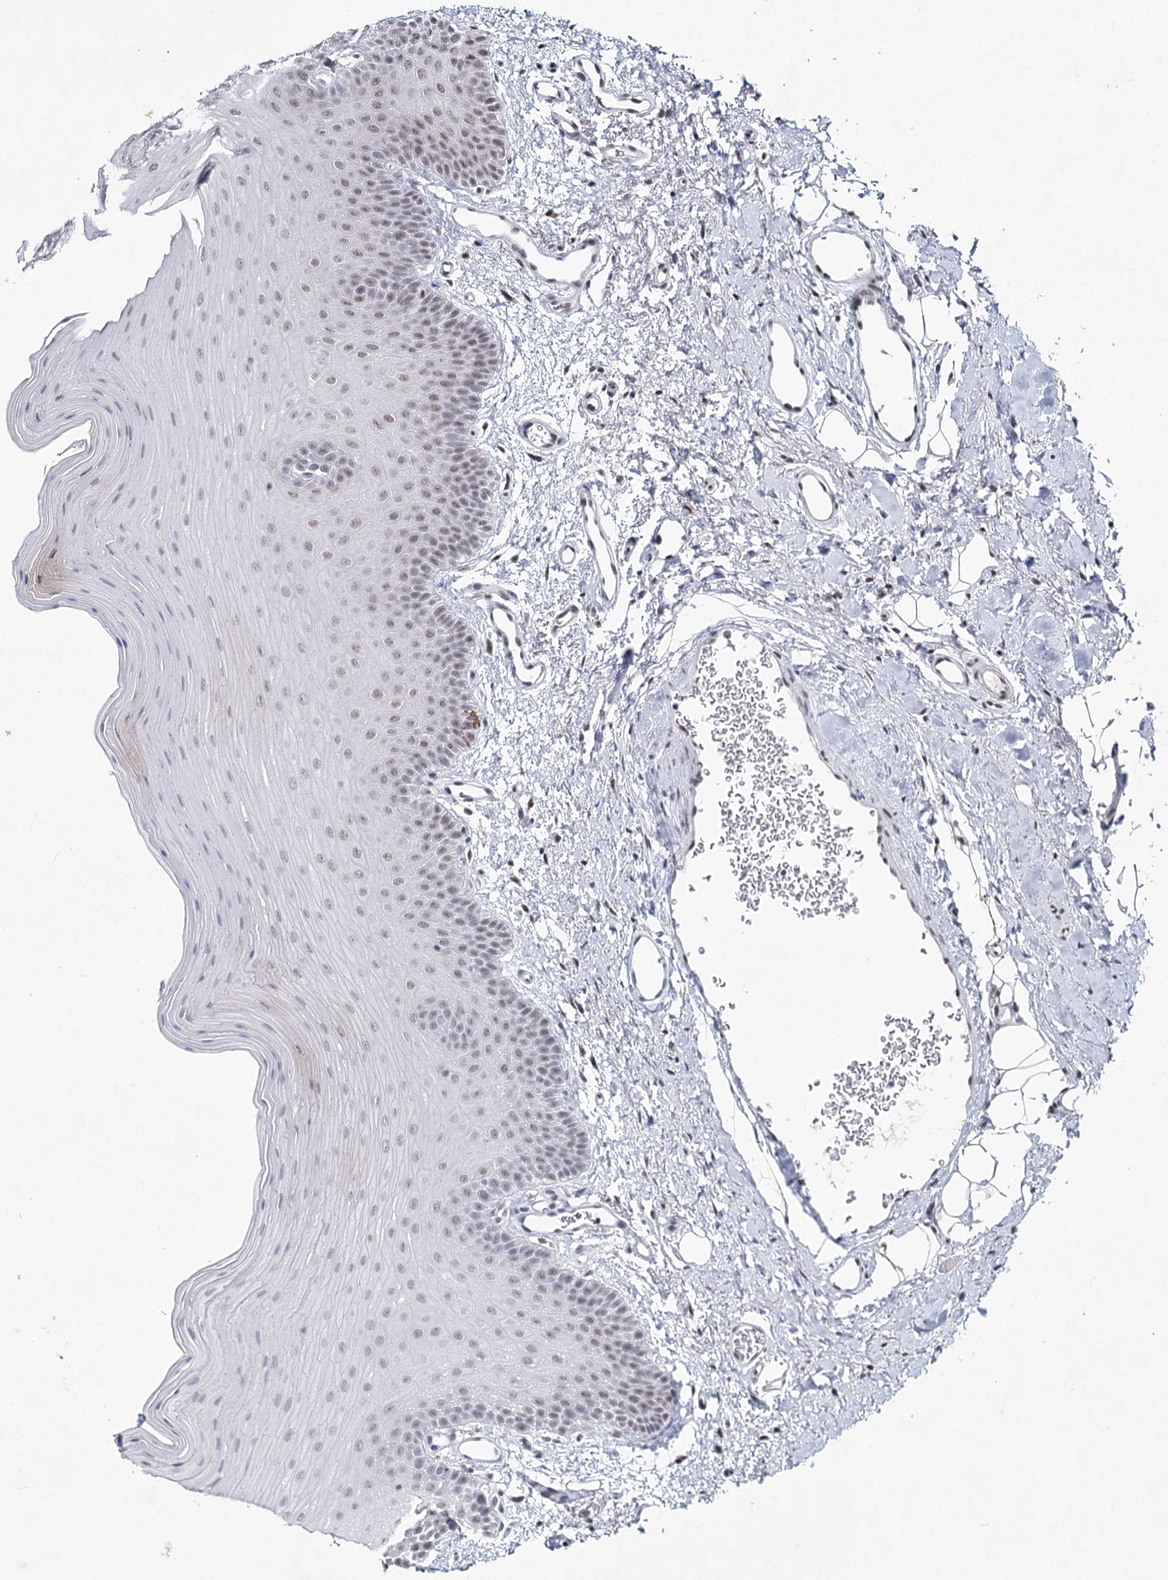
{"staining": {"intensity": "strong", "quantity": "25%-75%", "location": "nuclear"}, "tissue": "oral mucosa", "cell_type": "Squamous epithelial cells", "image_type": "normal", "snomed": [{"axis": "morphology", "description": "Normal tissue, NOS"}, {"axis": "topography", "description": "Oral tissue"}], "caption": "Brown immunohistochemical staining in benign human oral mucosa displays strong nuclear expression in about 25%-75% of squamous epithelial cells.", "gene": "SCAF8", "patient": {"sex": "male", "age": 68}}